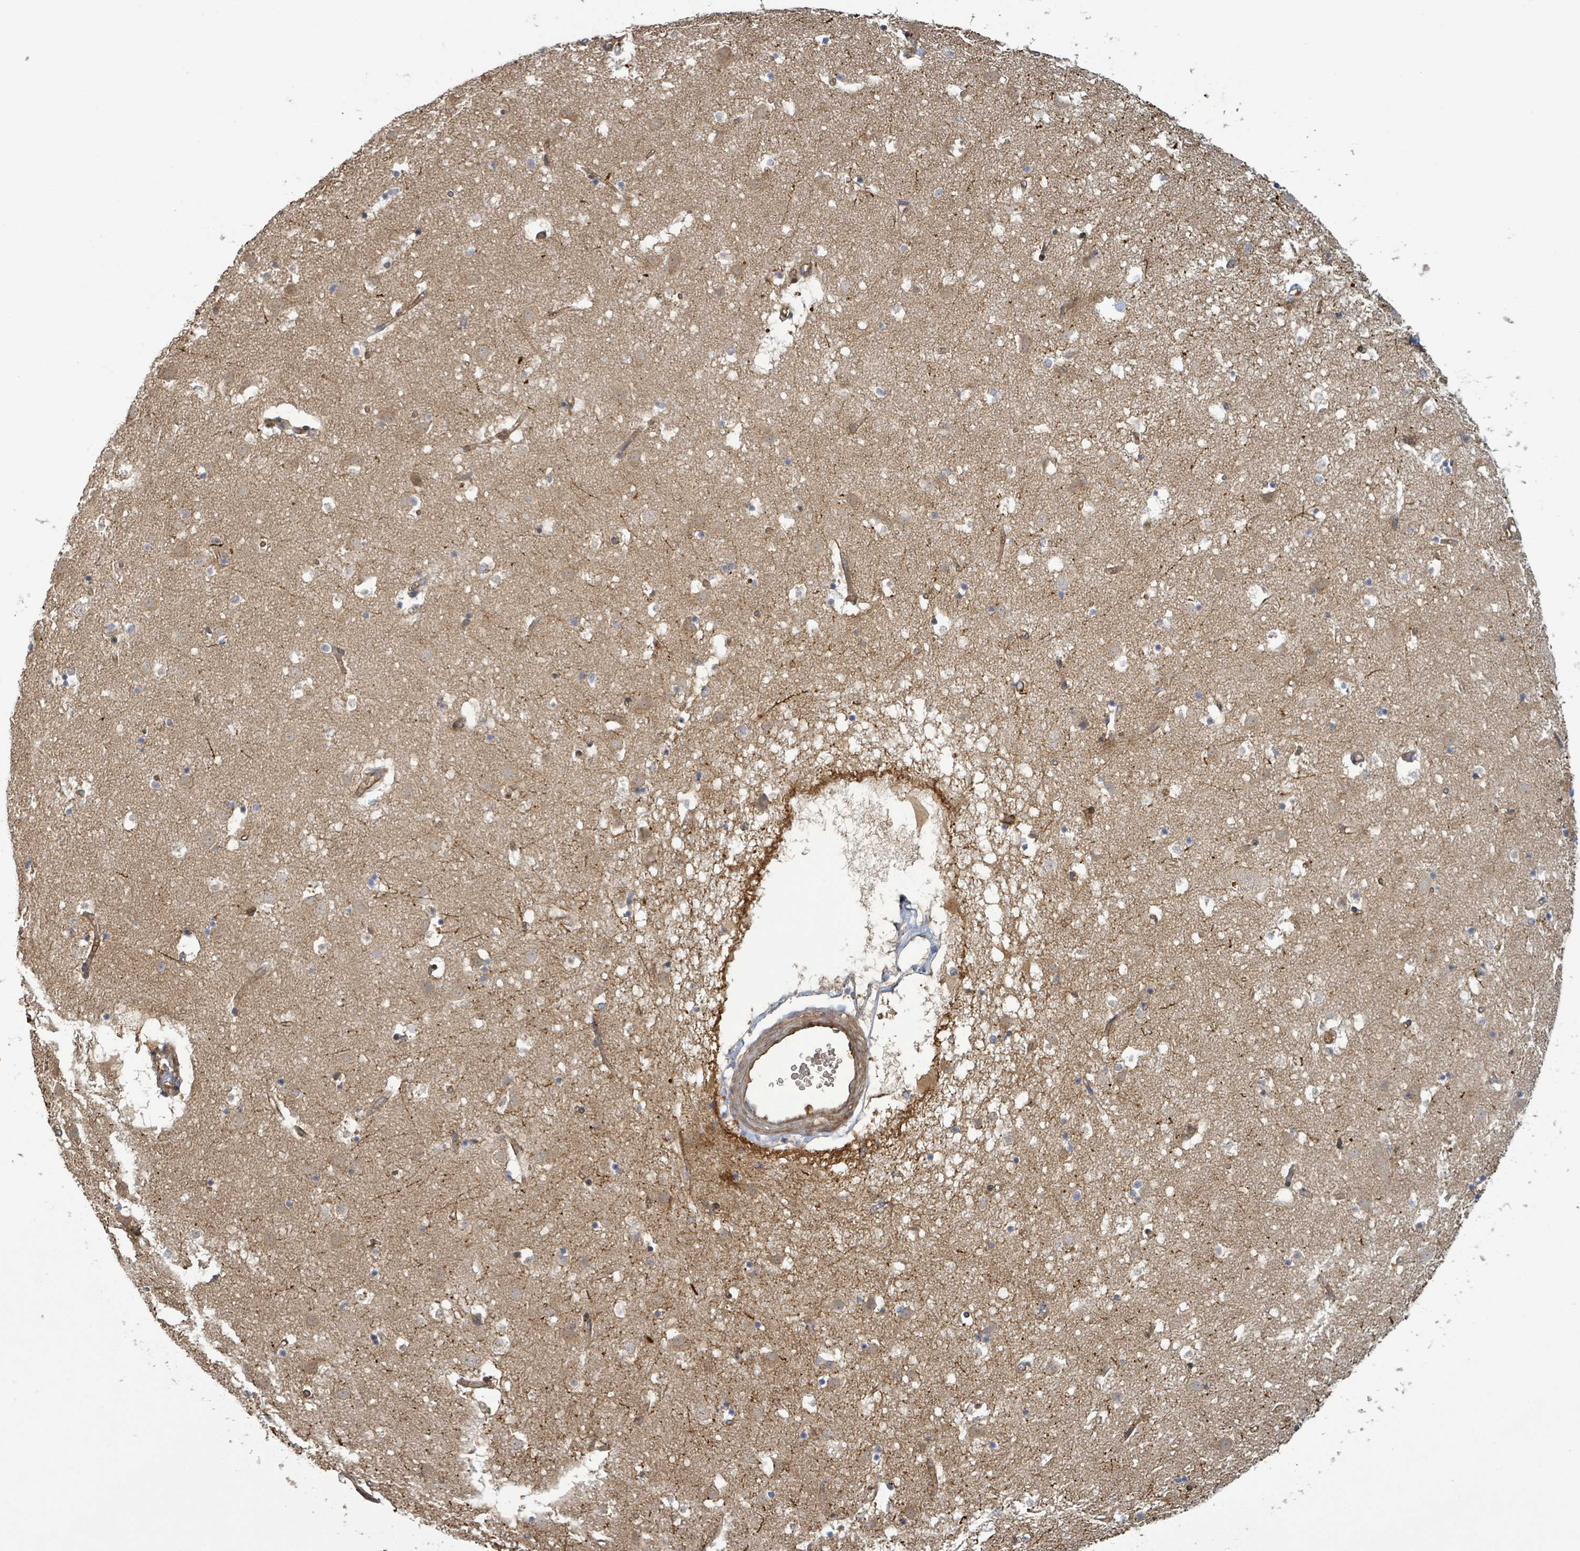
{"staining": {"intensity": "weak", "quantity": "<25%", "location": "cytoplasmic/membranous"}, "tissue": "caudate", "cell_type": "Glial cells", "image_type": "normal", "snomed": [{"axis": "morphology", "description": "Normal tissue, NOS"}, {"axis": "topography", "description": "Lateral ventricle wall"}], "caption": "This is an immunohistochemistry (IHC) image of normal caudate. There is no expression in glial cells.", "gene": "STARD4", "patient": {"sex": "male", "age": 58}}